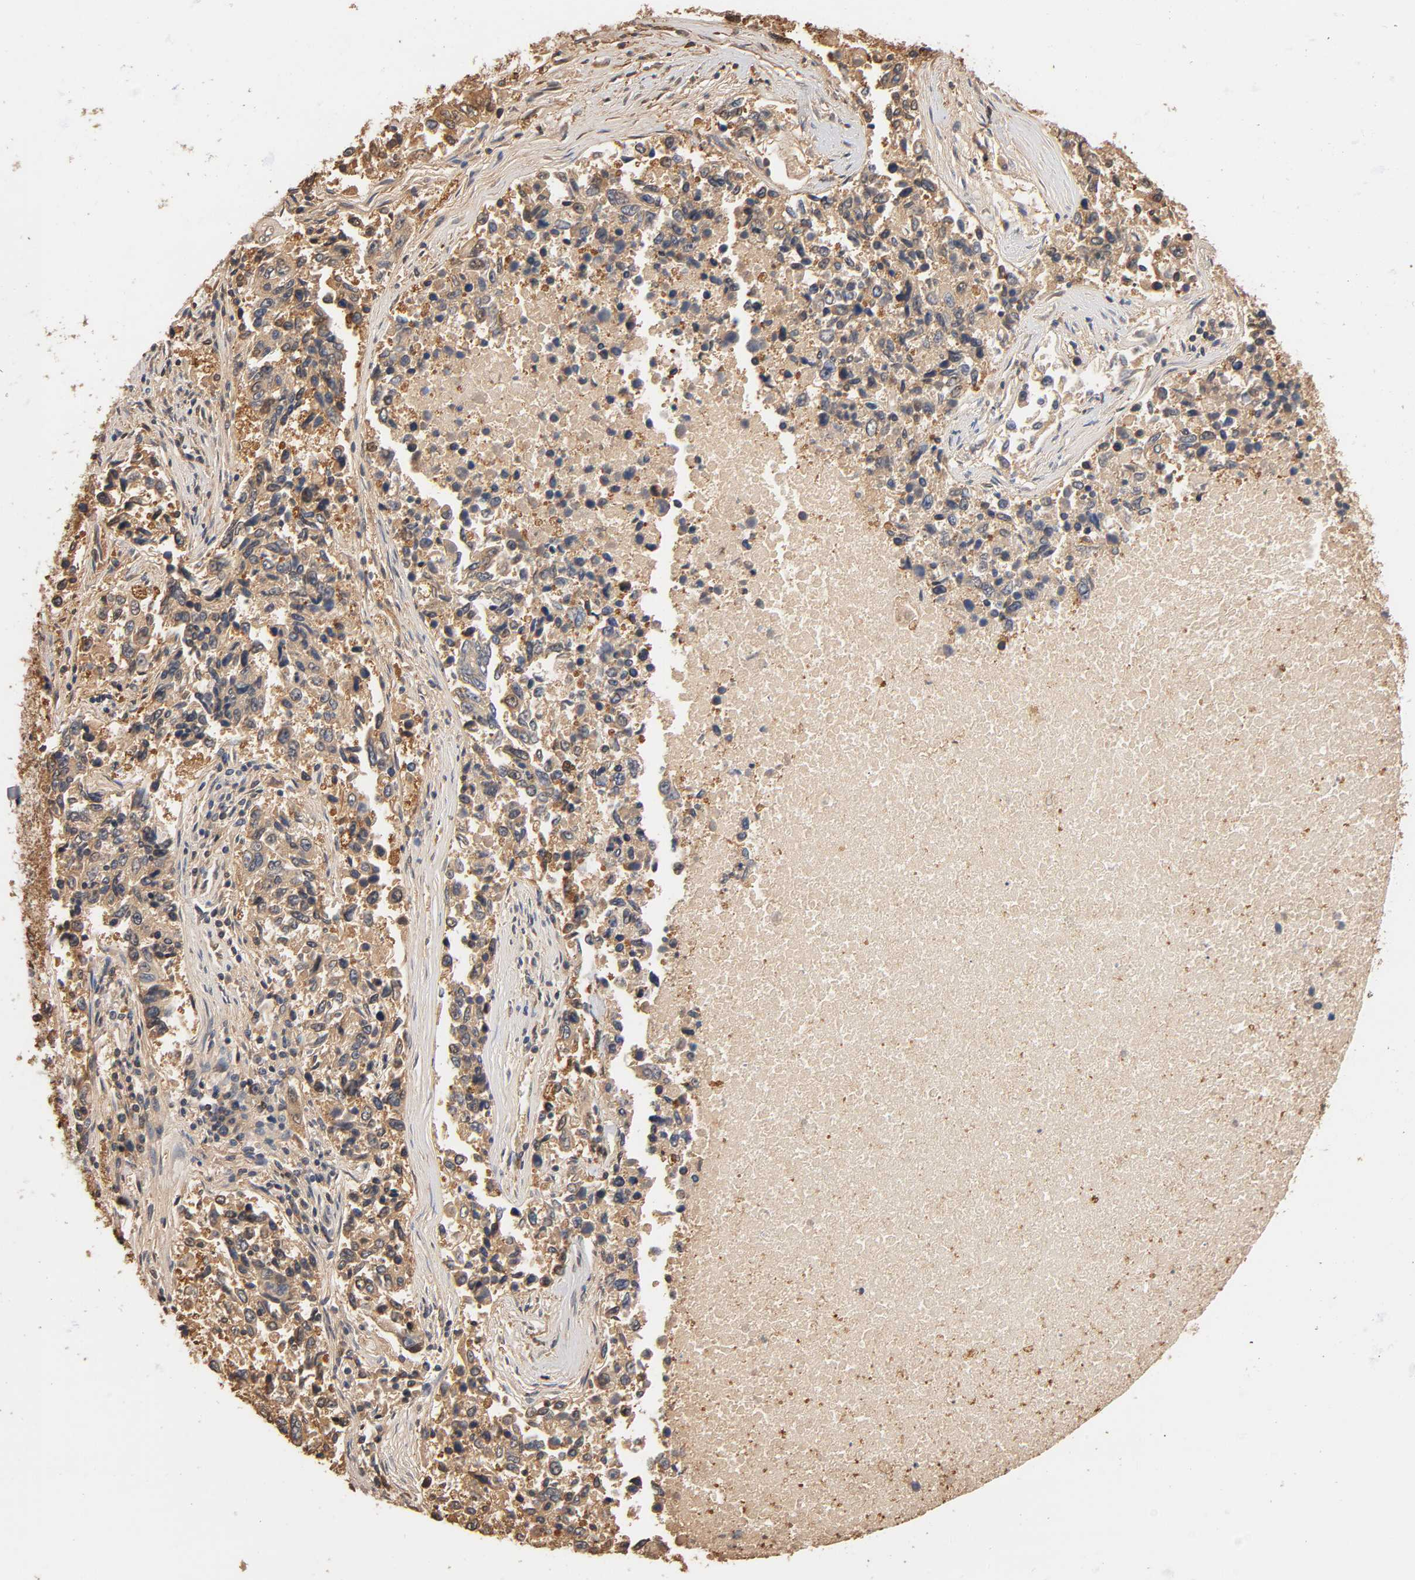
{"staining": {"intensity": "weak", "quantity": ">75%", "location": "cytoplasmic/membranous"}, "tissue": "lung cancer", "cell_type": "Tumor cells", "image_type": "cancer", "snomed": [{"axis": "morphology", "description": "Adenocarcinoma, NOS"}, {"axis": "topography", "description": "Lung"}], "caption": "Immunohistochemistry (DAB (3,3'-diaminobenzidine)) staining of lung cancer displays weak cytoplasmic/membranous protein staining in approximately >75% of tumor cells. (DAB (3,3'-diaminobenzidine) IHC, brown staining for protein, blue staining for nuclei).", "gene": "ALDOA", "patient": {"sex": "male", "age": 84}}